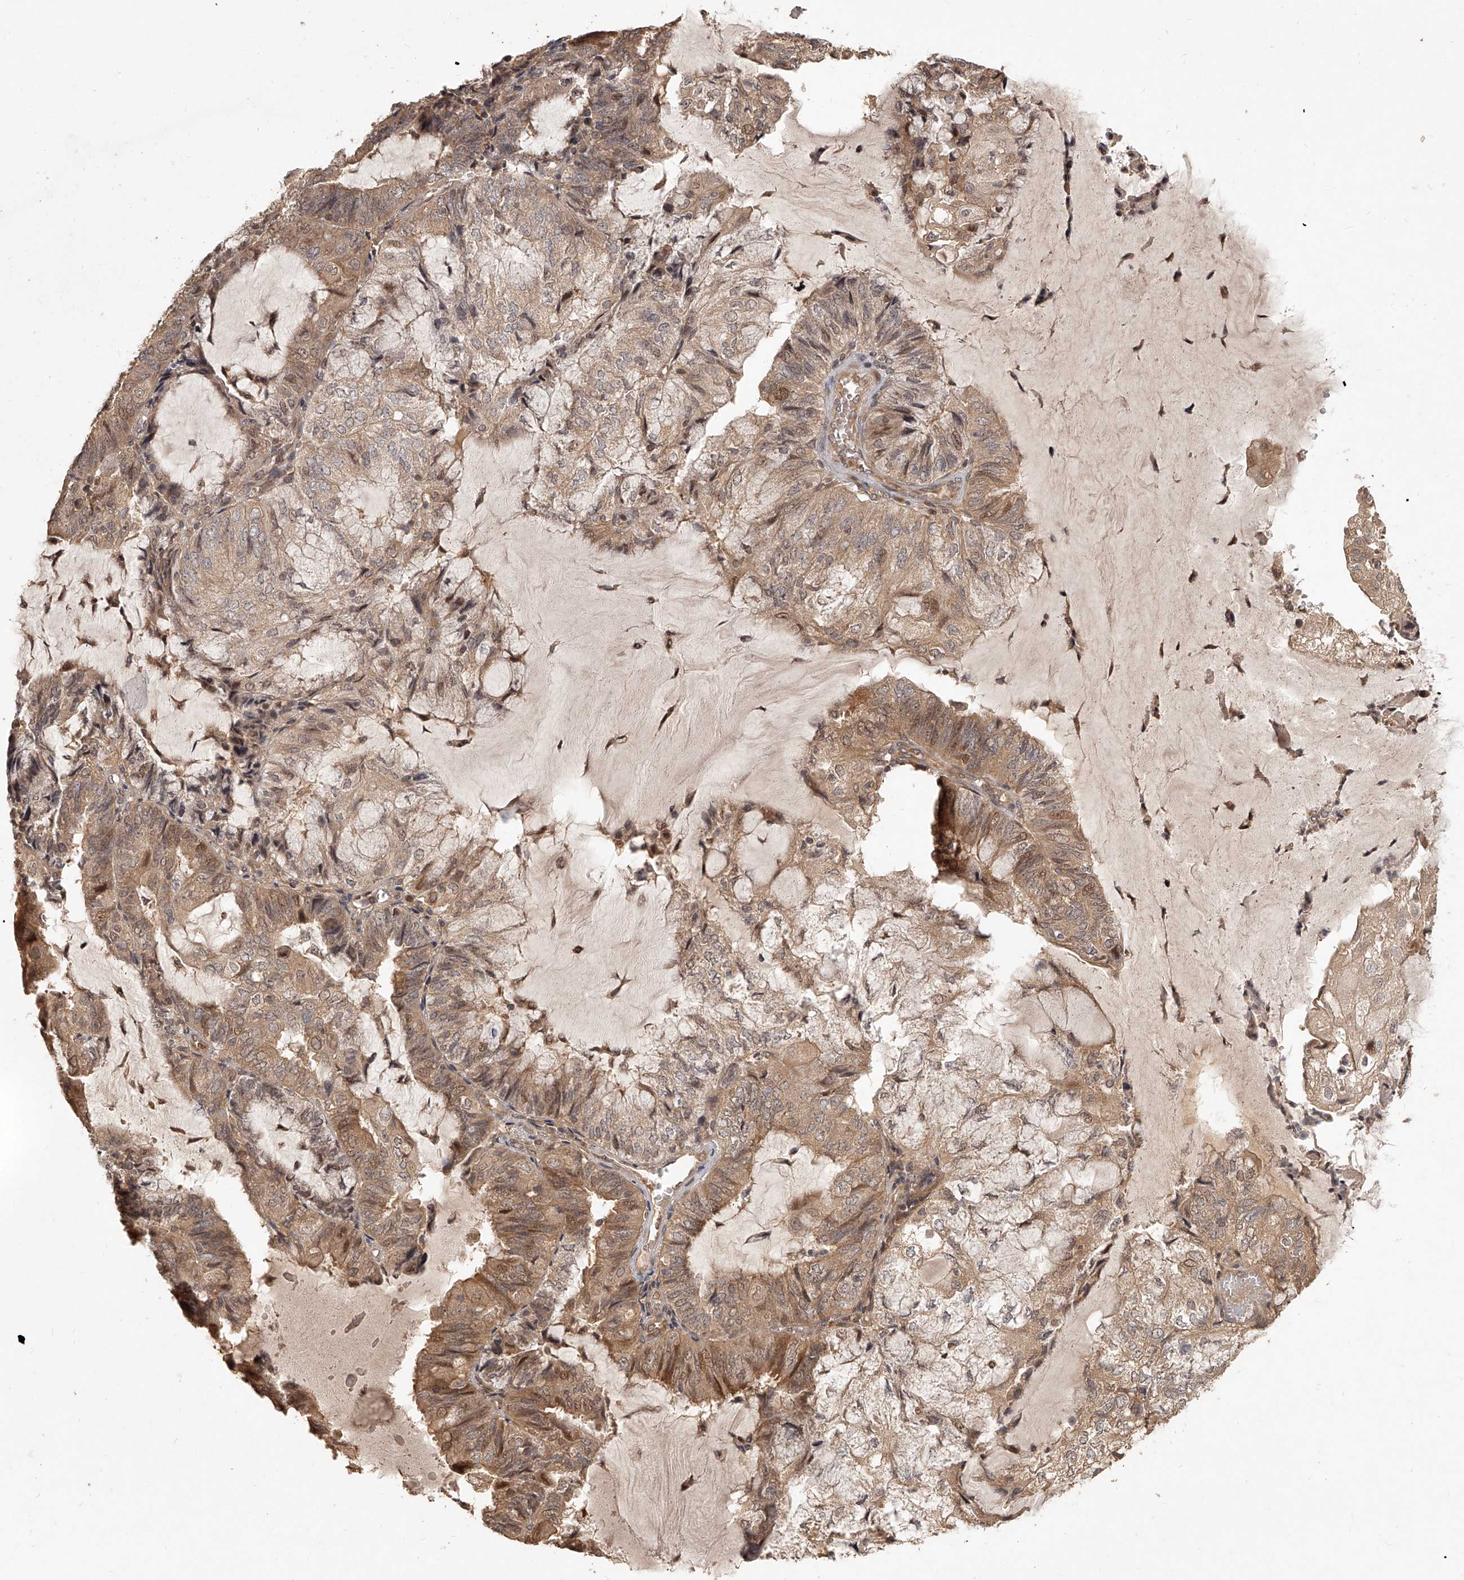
{"staining": {"intensity": "moderate", "quantity": ">75%", "location": "cytoplasmic/membranous,nuclear"}, "tissue": "endometrial cancer", "cell_type": "Tumor cells", "image_type": "cancer", "snomed": [{"axis": "morphology", "description": "Adenocarcinoma, NOS"}, {"axis": "topography", "description": "Endometrium"}], "caption": "Brown immunohistochemical staining in endometrial cancer exhibits moderate cytoplasmic/membranous and nuclear staining in about >75% of tumor cells.", "gene": "SLC37A1", "patient": {"sex": "female", "age": 81}}